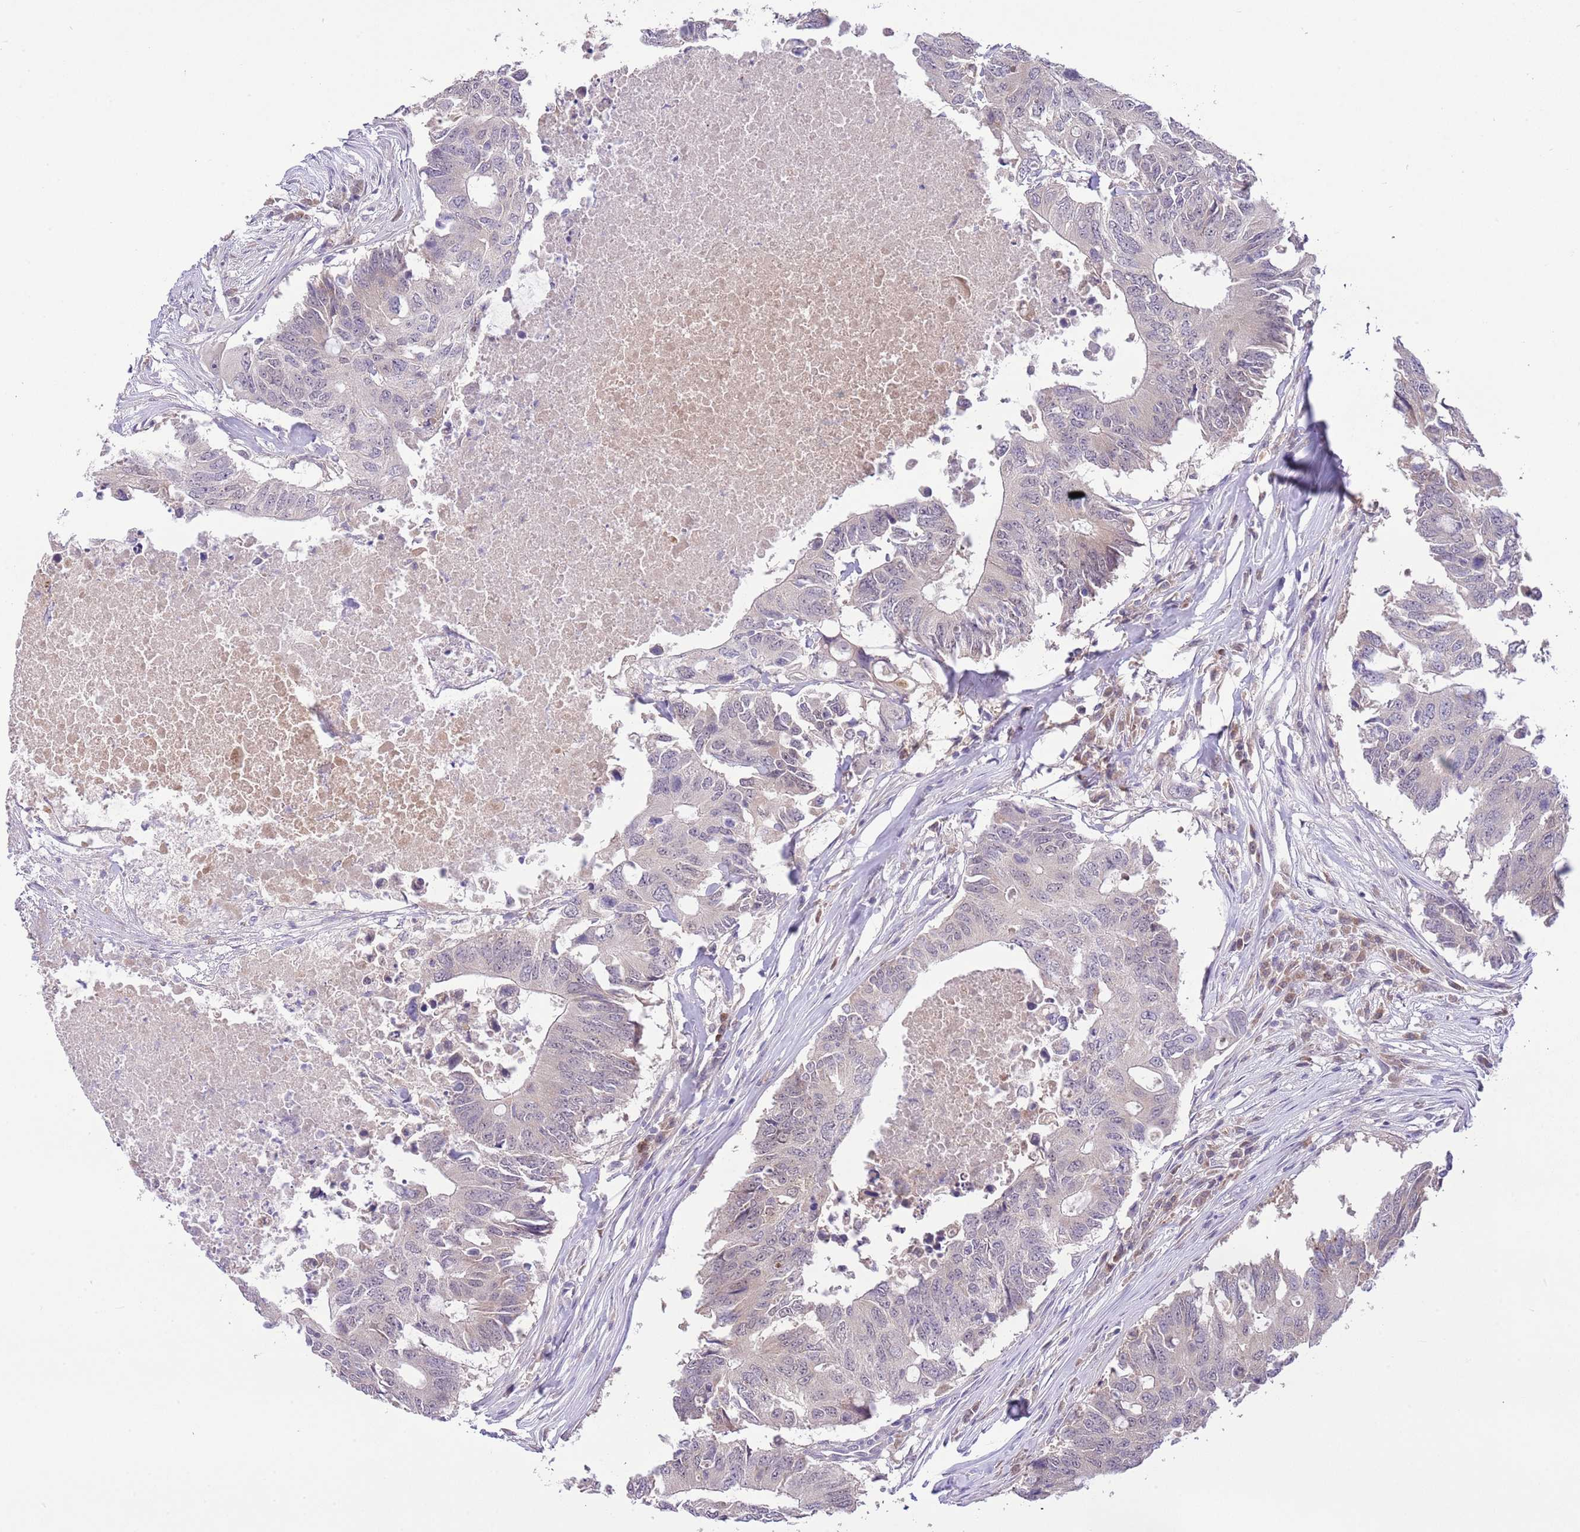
{"staining": {"intensity": "negative", "quantity": "none", "location": "none"}, "tissue": "colorectal cancer", "cell_type": "Tumor cells", "image_type": "cancer", "snomed": [{"axis": "morphology", "description": "Adenocarcinoma, NOS"}, {"axis": "topography", "description": "Colon"}], "caption": "There is no significant expression in tumor cells of adenocarcinoma (colorectal).", "gene": "GALK2", "patient": {"sex": "male", "age": 71}}